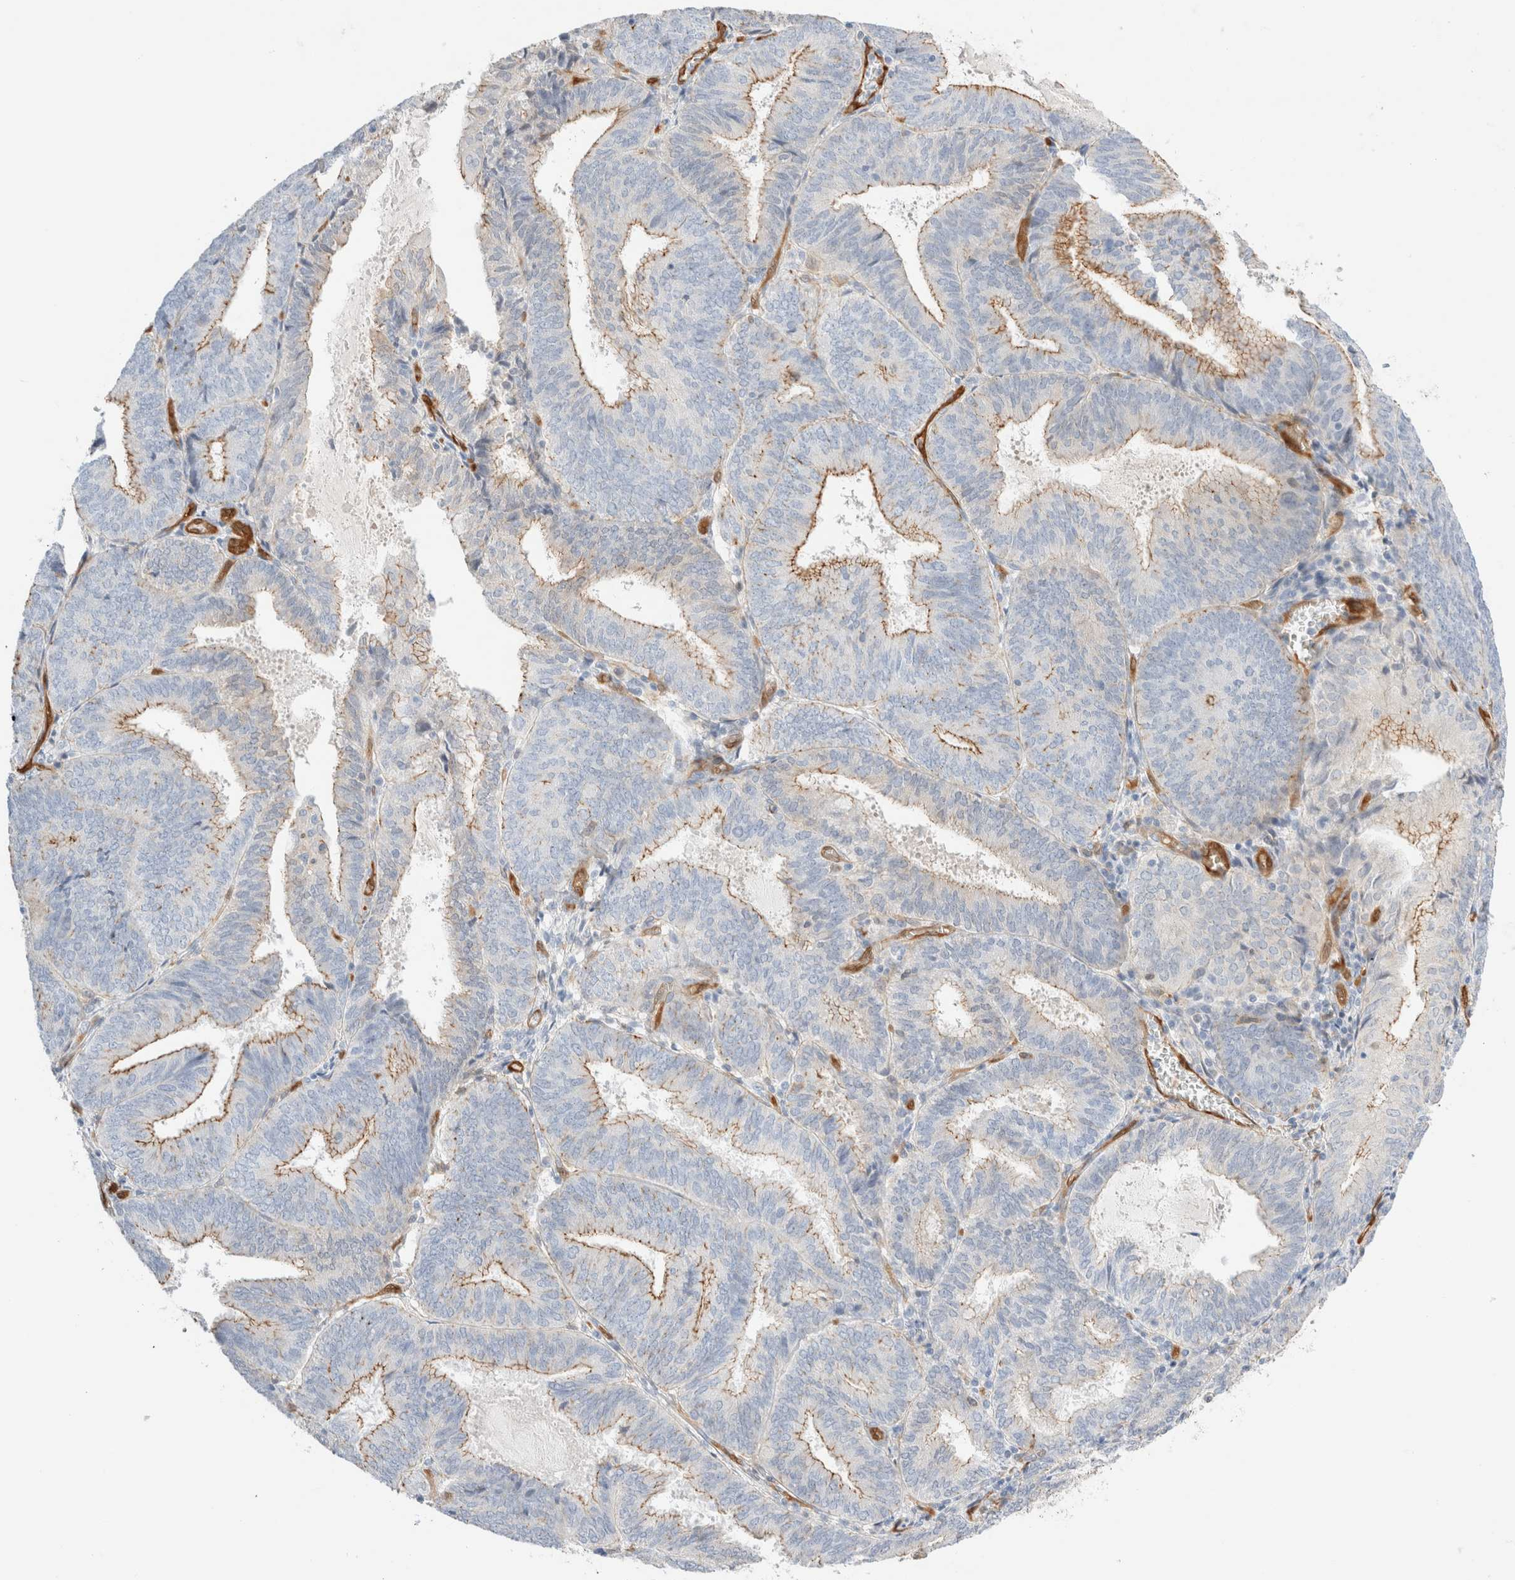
{"staining": {"intensity": "moderate", "quantity": "25%-75%", "location": "cytoplasmic/membranous"}, "tissue": "endometrial cancer", "cell_type": "Tumor cells", "image_type": "cancer", "snomed": [{"axis": "morphology", "description": "Adenocarcinoma, NOS"}, {"axis": "topography", "description": "Endometrium"}], "caption": "Tumor cells display moderate cytoplasmic/membranous expression in about 25%-75% of cells in adenocarcinoma (endometrial).", "gene": "LMCD1", "patient": {"sex": "female", "age": 81}}